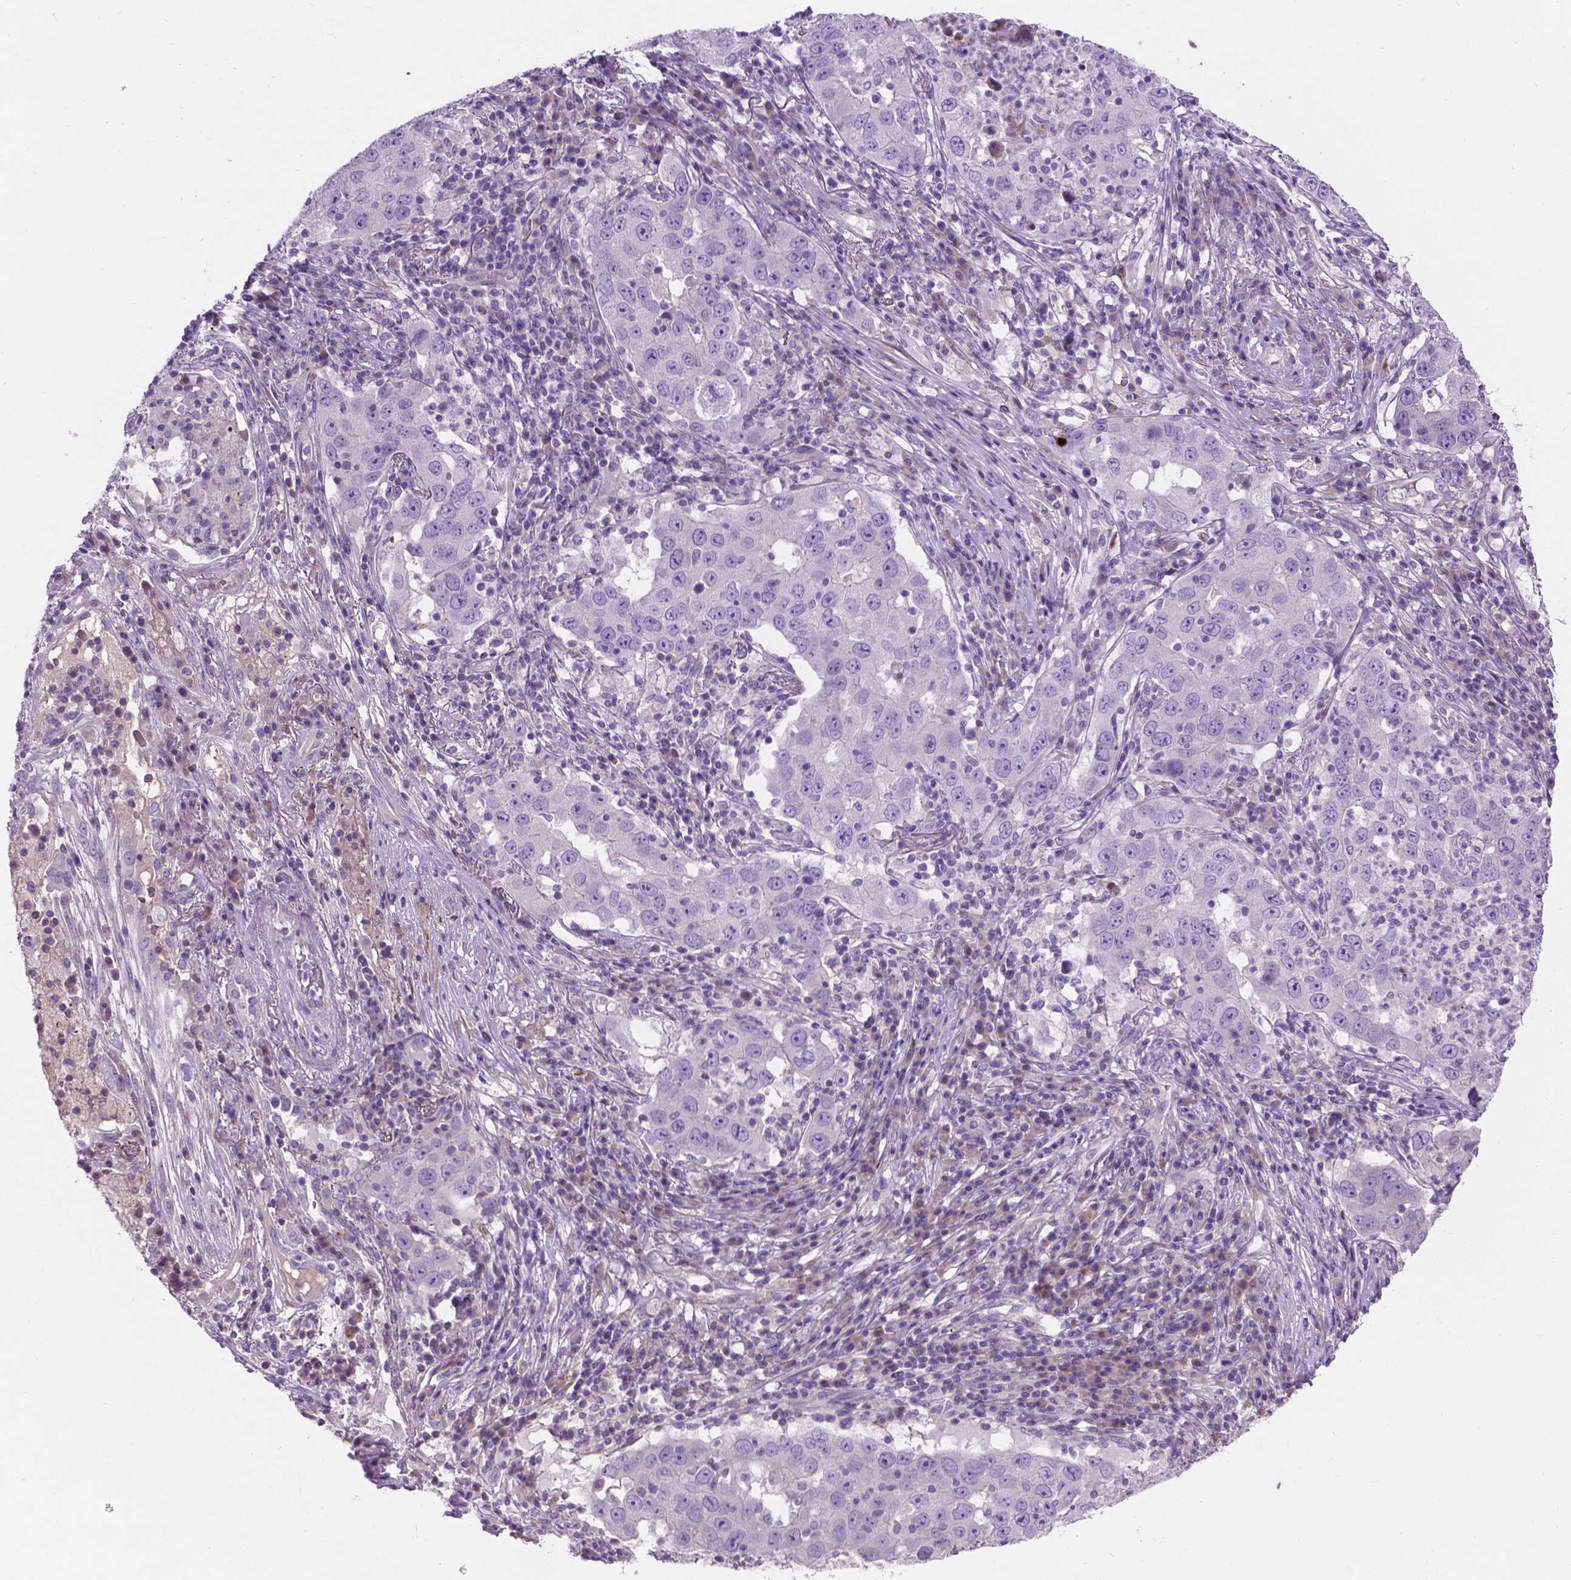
{"staining": {"intensity": "negative", "quantity": "none", "location": "none"}, "tissue": "lung cancer", "cell_type": "Tumor cells", "image_type": "cancer", "snomed": [{"axis": "morphology", "description": "Adenocarcinoma, NOS"}, {"axis": "topography", "description": "Lung"}], "caption": "DAB immunohistochemical staining of lung cancer (adenocarcinoma) exhibits no significant expression in tumor cells.", "gene": "NOXO1", "patient": {"sex": "male", "age": 73}}